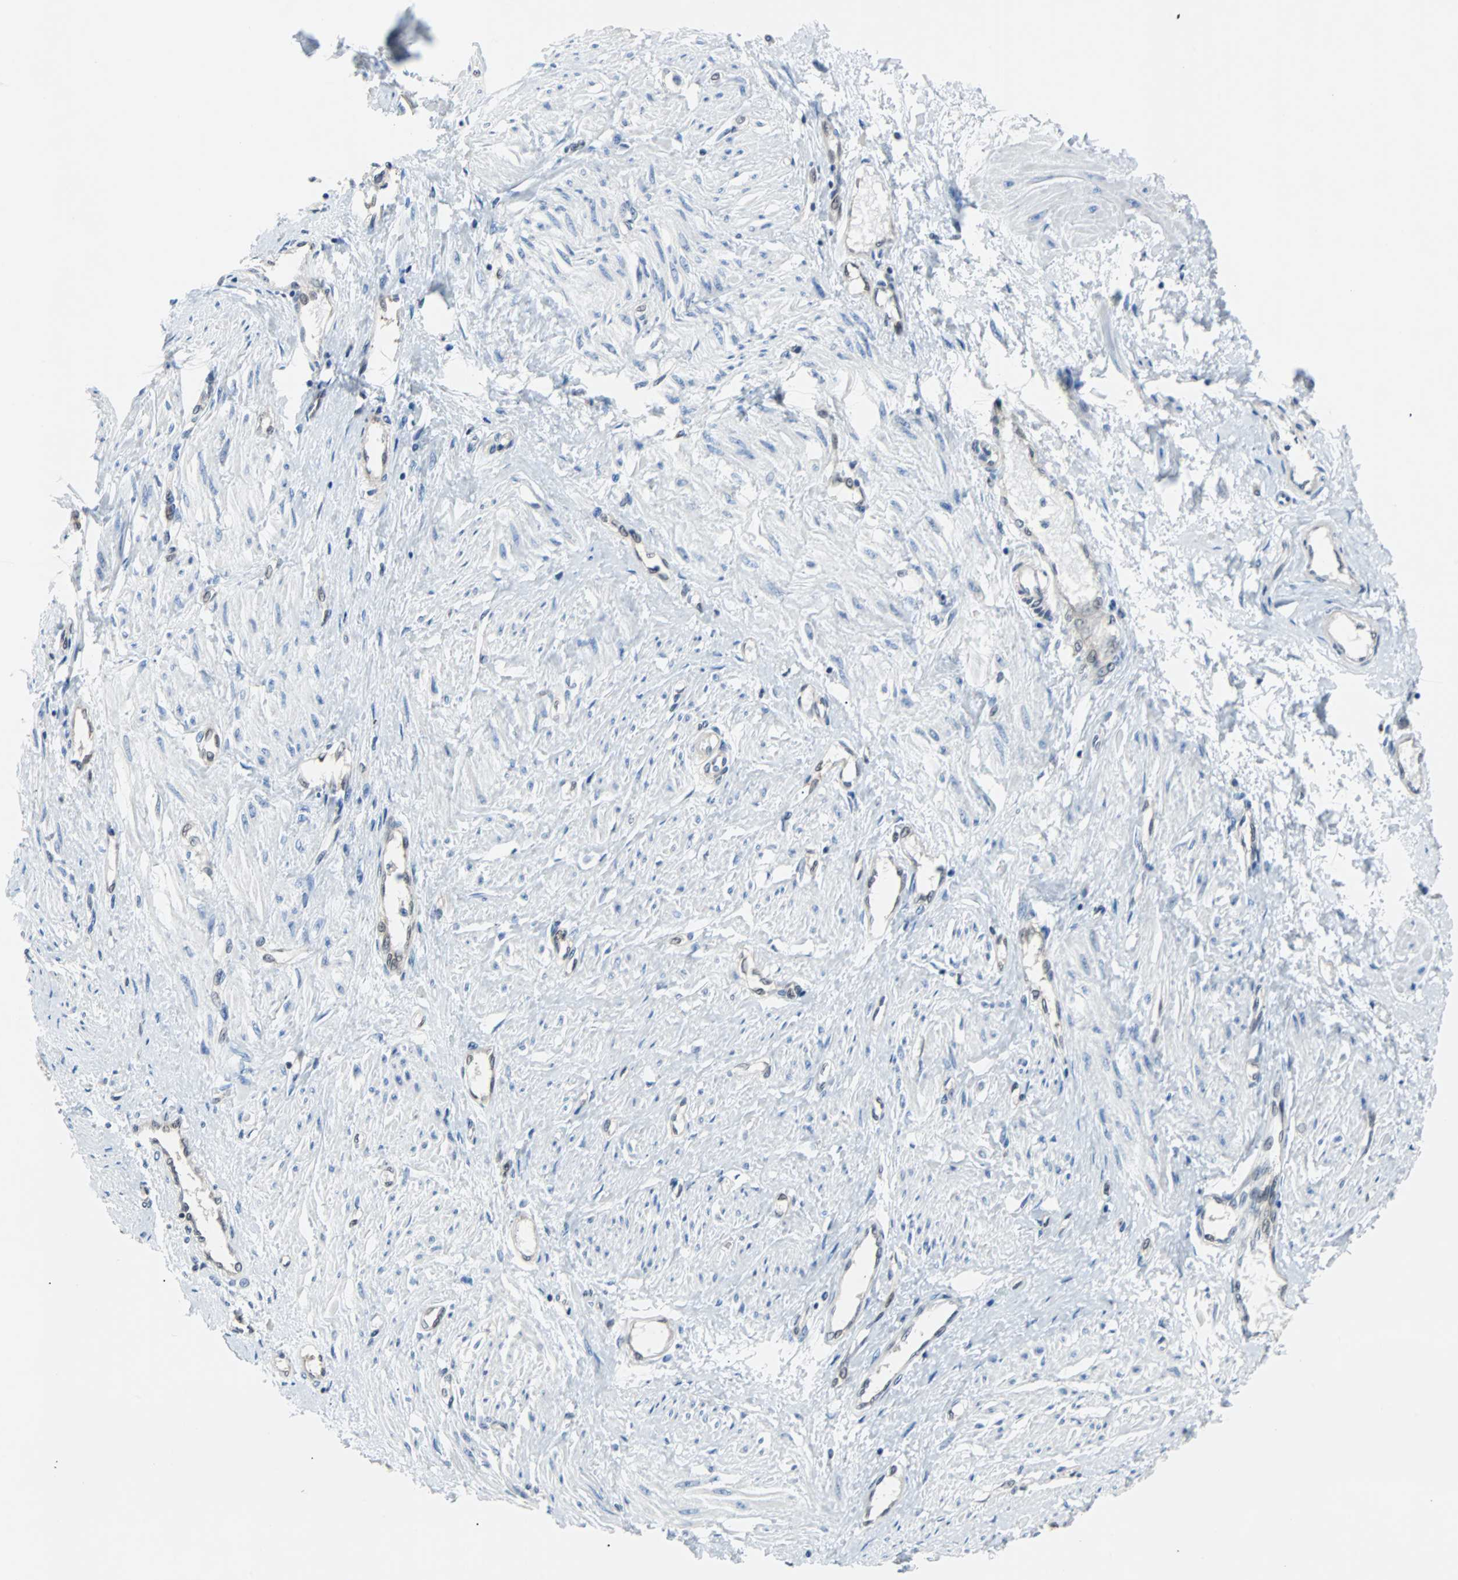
{"staining": {"intensity": "weak", "quantity": "25%-75%", "location": "cytoplasmic/membranous"}, "tissue": "smooth muscle", "cell_type": "Smooth muscle cells", "image_type": "normal", "snomed": [{"axis": "morphology", "description": "Normal tissue, NOS"}, {"axis": "topography", "description": "Smooth muscle"}, {"axis": "topography", "description": "Uterus"}], "caption": "Normal smooth muscle was stained to show a protein in brown. There is low levels of weak cytoplasmic/membranous positivity in about 25%-75% of smooth muscle cells. (Brightfield microscopy of DAB IHC at high magnification).", "gene": "MAP2K6", "patient": {"sex": "female", "age": 39}}